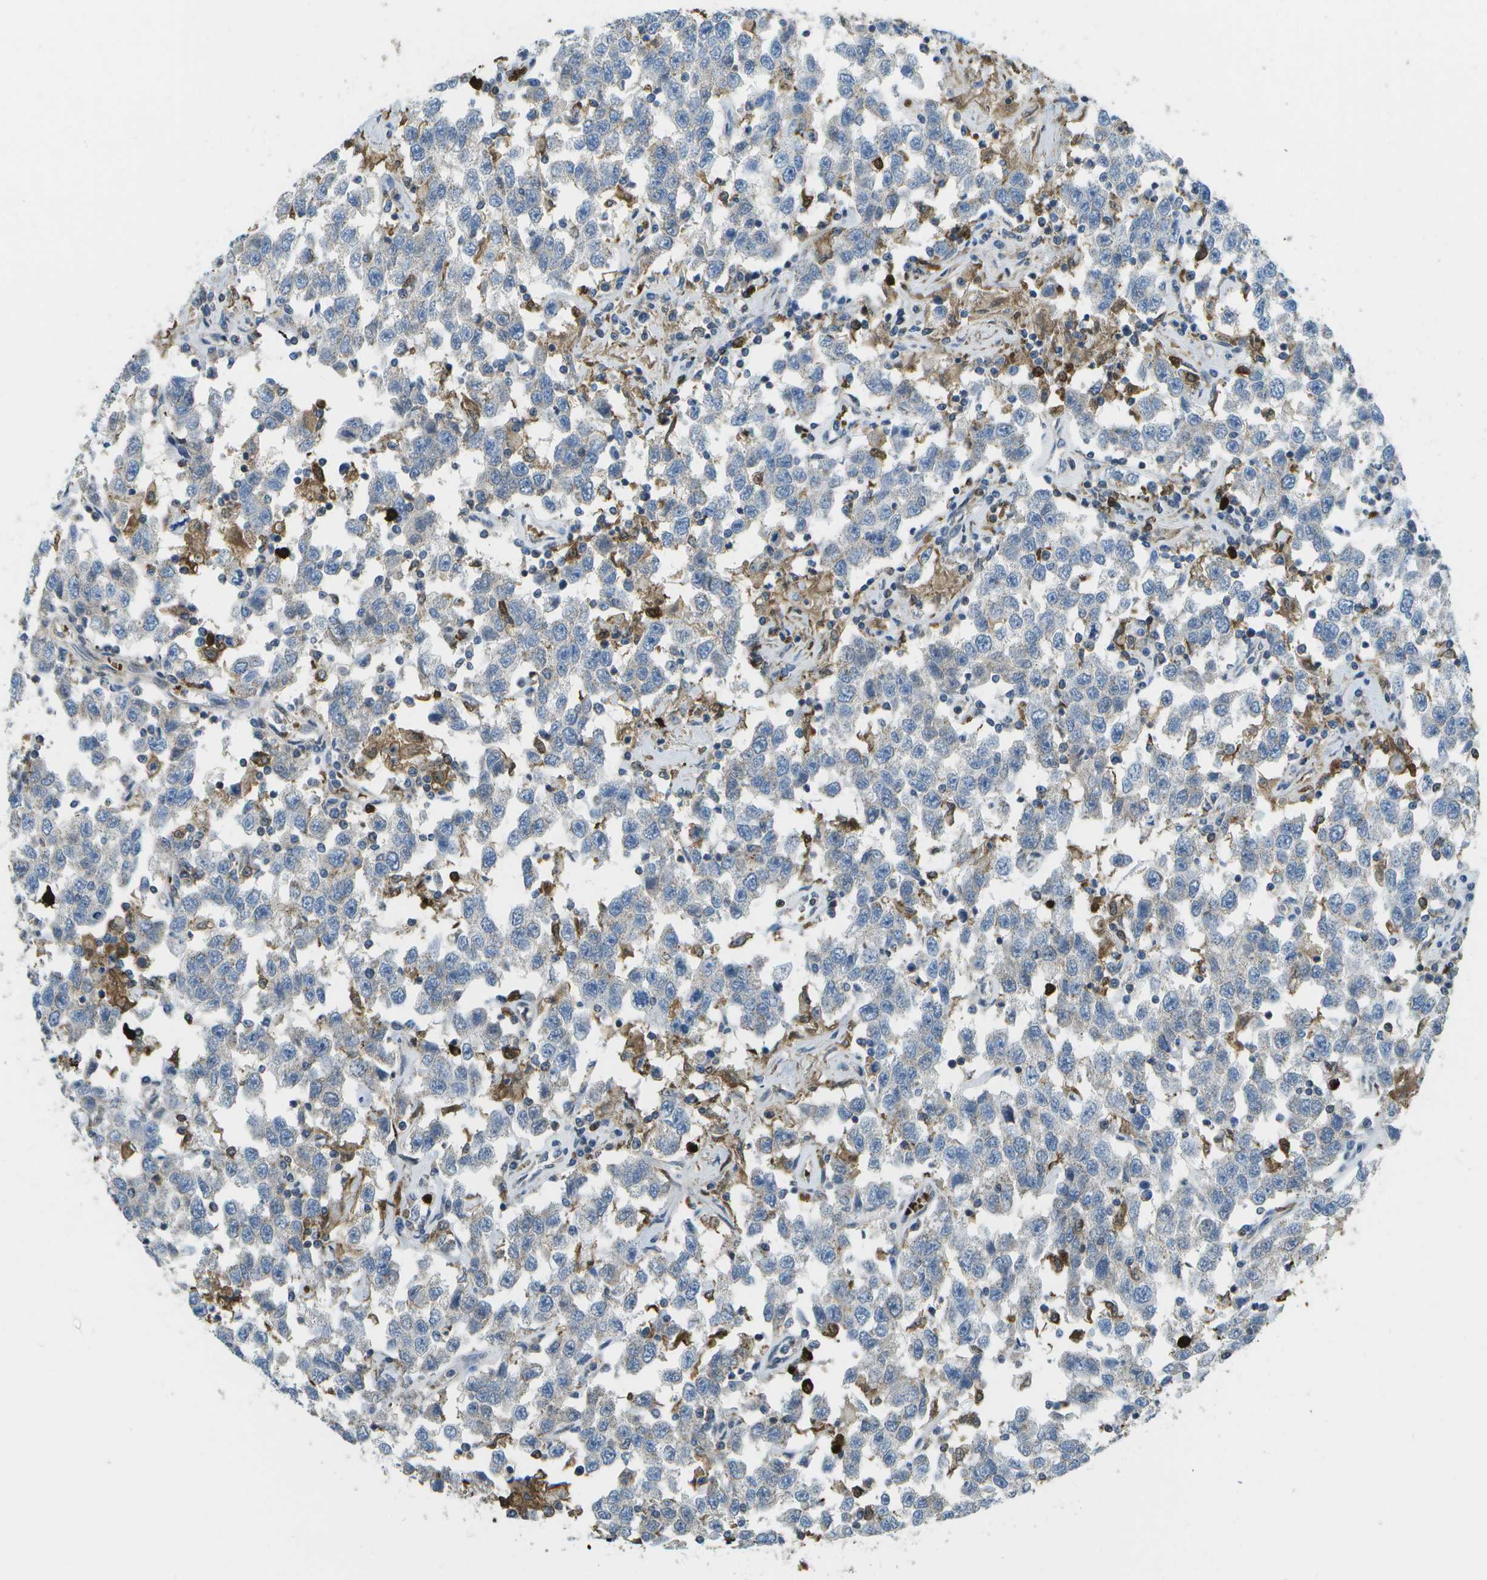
{"staining": {"intensity": "negative", "quantity": "none", "location": "none"}, "tissue": "testis cancer", "cell_type": "Tumor cells", "image_type": "cancer", "snomed": [{"axis": "morphology", "description": "Seminoma, NOS"}, {"axis": "topography", "description": "Testis"}], "caption": "This is a image of IHC staining of testis cancer (seminoma), which shows no expression in tumor cells.", "gene": "CACHD1", "patient": {"sex": "male", "age": 41}}